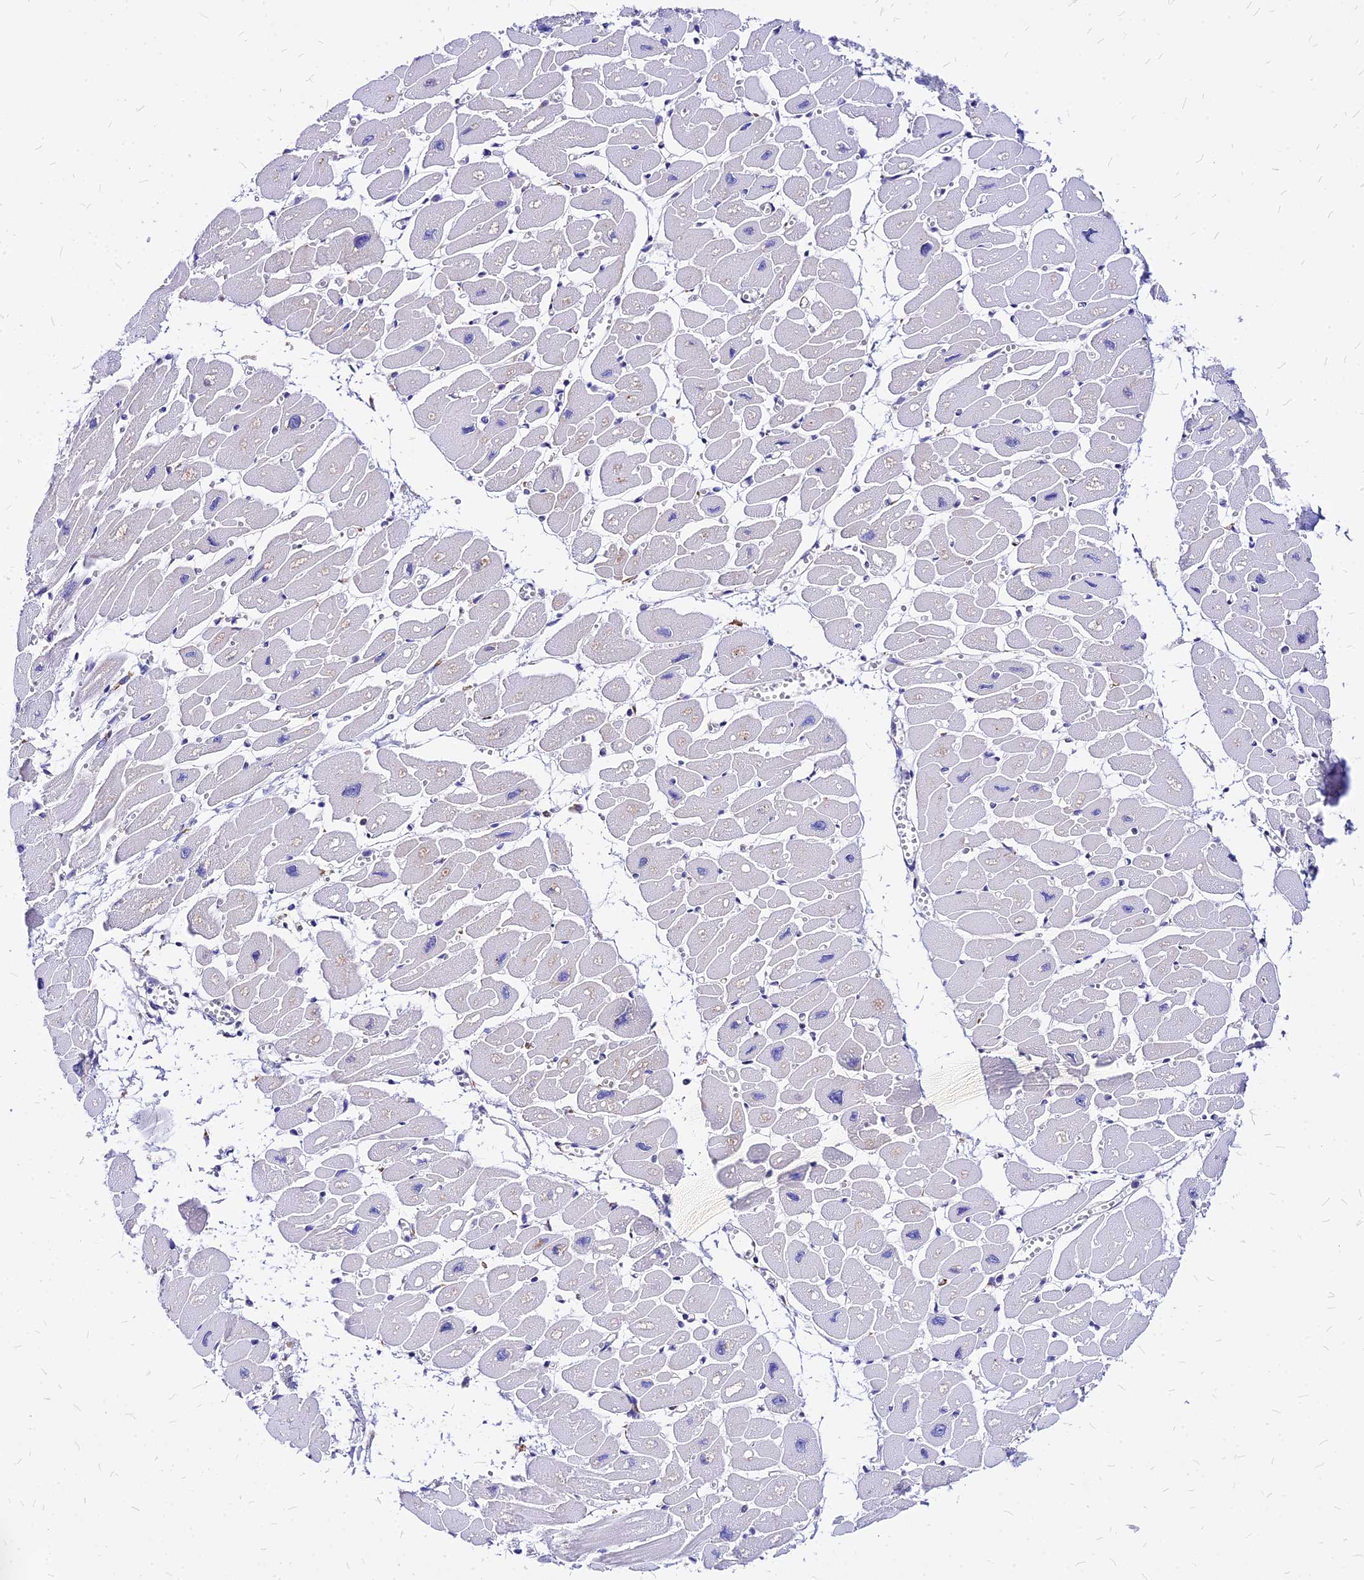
{"staining": {"intensity": "negative", "quantity": "none", "location": "none"}, "tissue": "heart muscle", "cell_type": "Cardiomyocytes", "image_type": "normal", "snomed": [{"axis": "morphology", "description": "Normal tissue, NOS"}, {"axis": "topography", "description": "Heart"}], "caption": "This is an immunohistochemistry (IHC) histopathology image of benign heart muscle. There is no staining in cardiomyocytes.", "gene": "RPL19", "patient": {"sex": "female", "age": 54}}